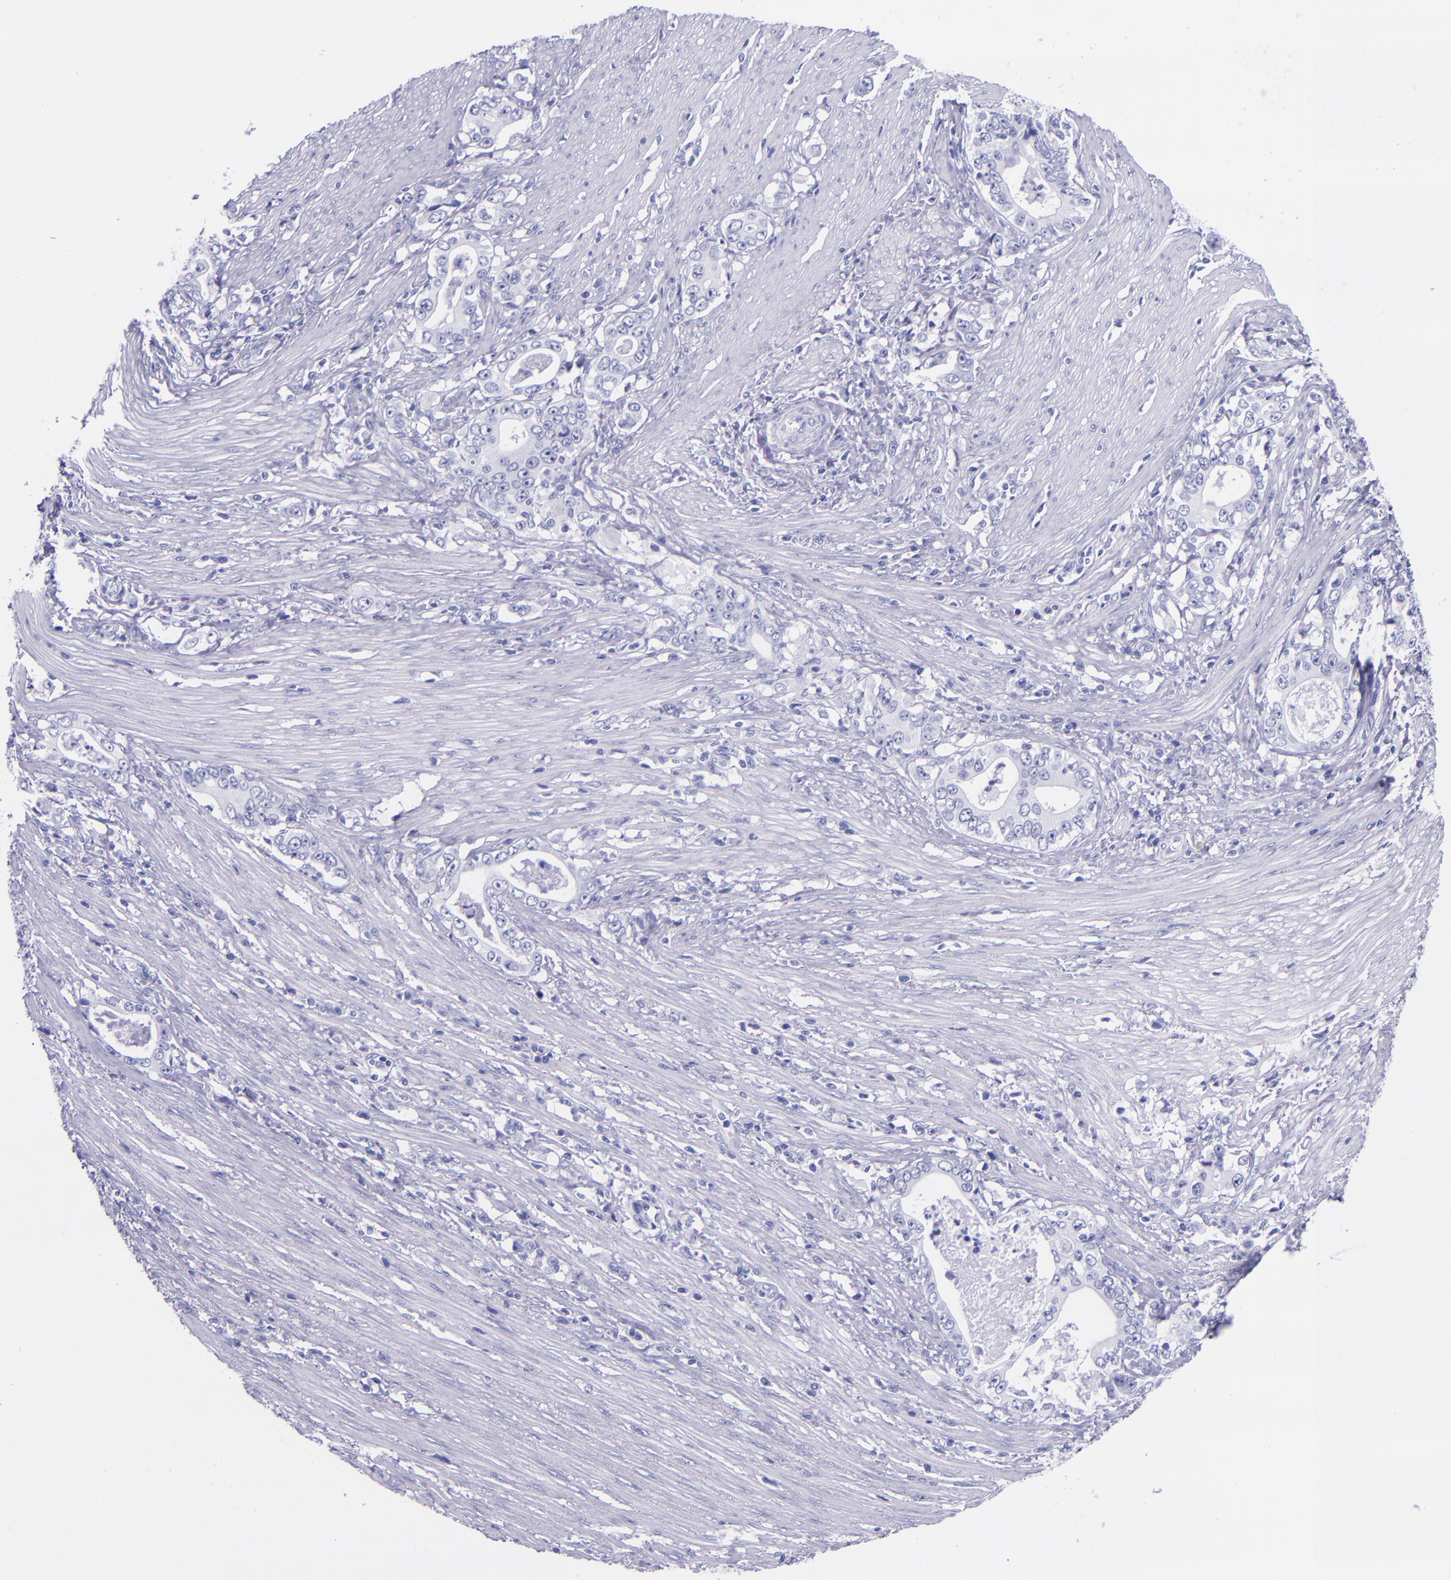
{"staining": {"intensity": "negative", "quantity": "none", "location": "none"}, "tissue": "stomach cancer", "cell_type": "Tumor cells", "image_type": "cancer", "snomed": [{"axis": "morphology", "description": "Adenocarcinoma, NOS"}, {"axis": "topography", "description": "Stomach, lower"}], "caption": "Immunohistochemical staining of stomach cancer reveals no significant expression in tumor cells.", "gene": "MBP", "patient": {"sex": "female", "age": 72}}